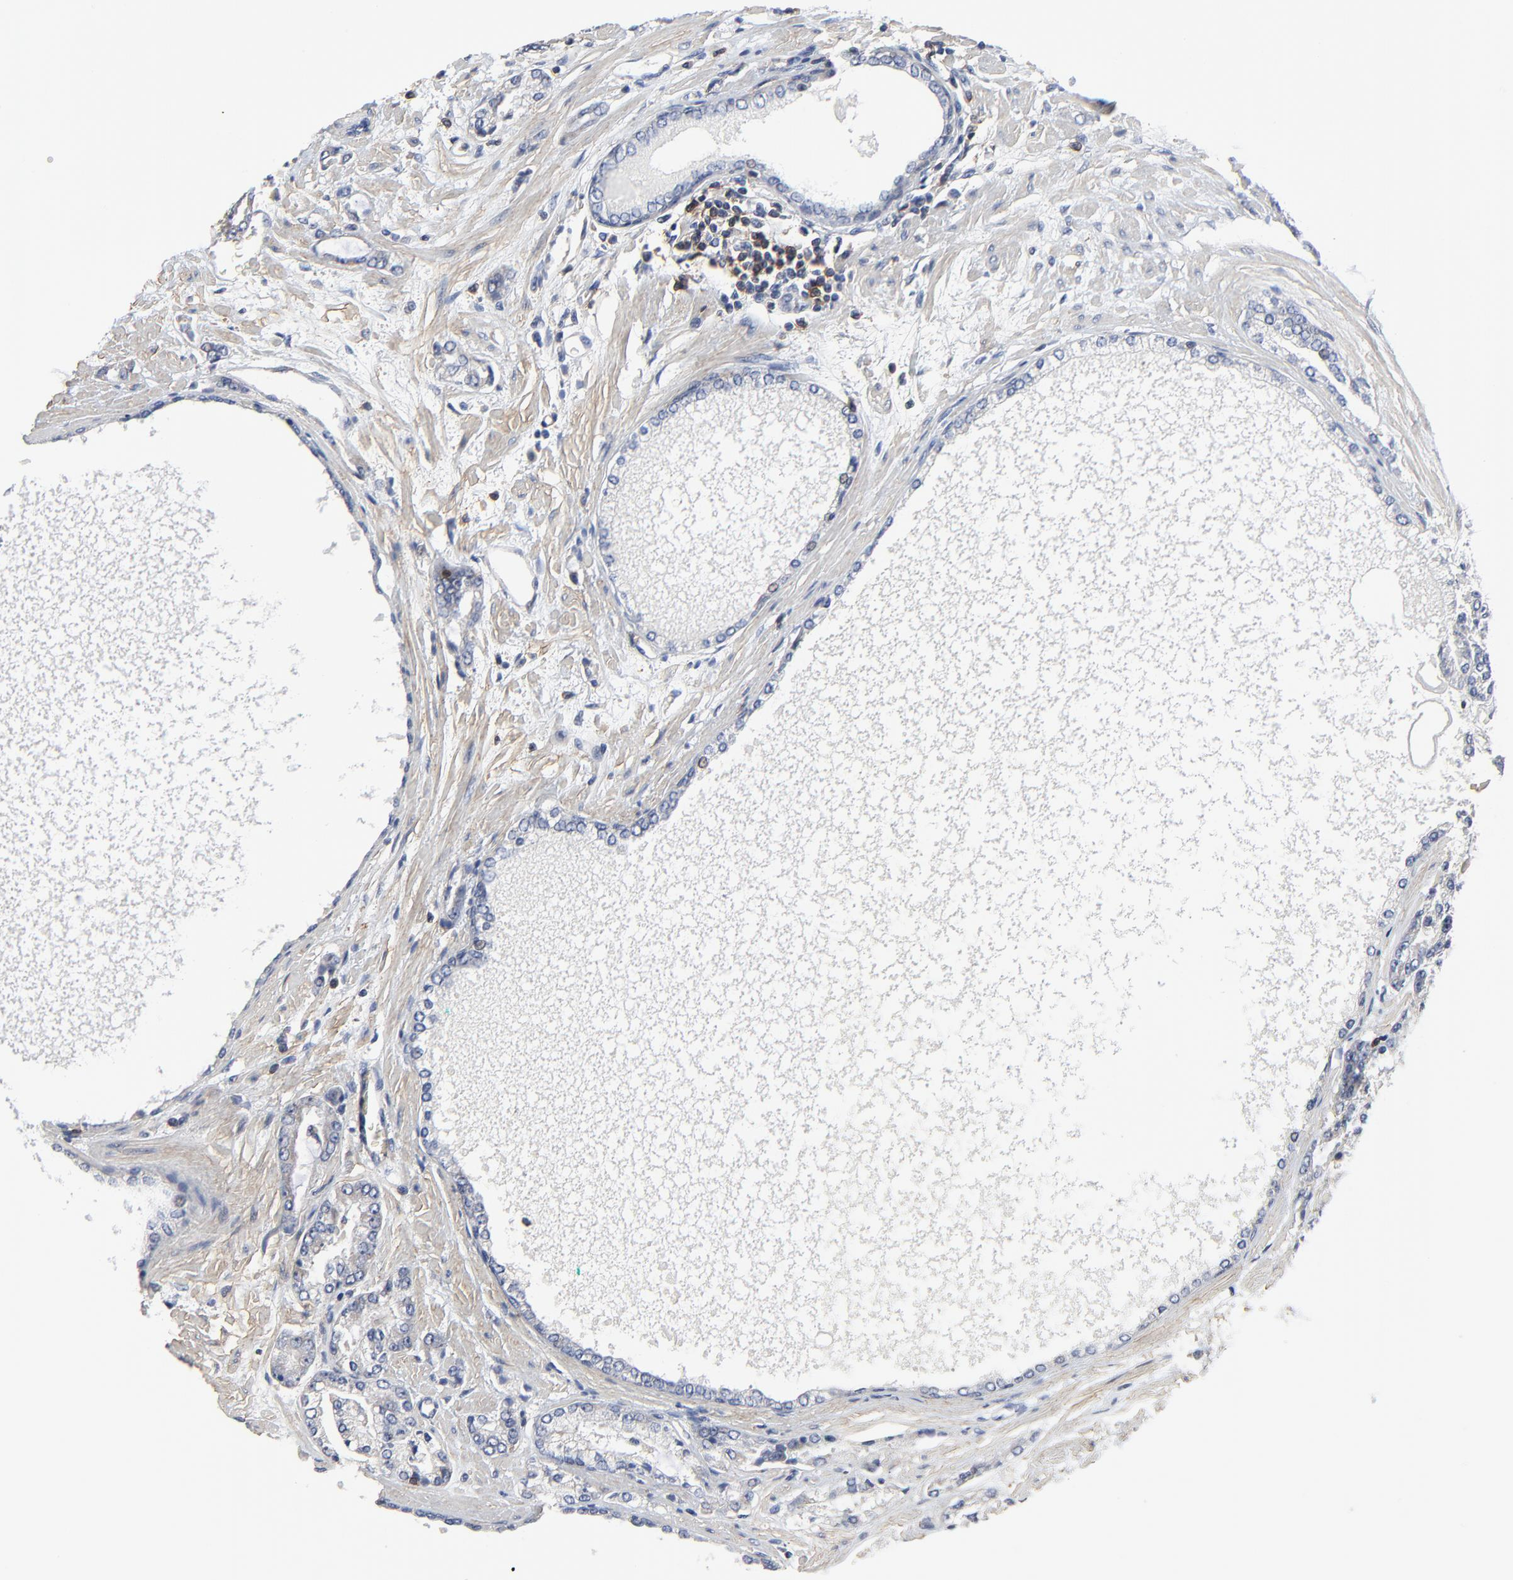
{"staining": {"intensity": "negative", "quantity": "none", "location": "none"}, "tissue": "prostate cancer", "cell_type": "Tumor cells", "image_type": "cancer", "snomed": [{"axis": "morphology", "description": "Adenocarcinoma, High grade"}, {"axis": "topography", "description": "Prostate"}], "caption": "DAB immunohistochemical staining of prostate cancer displays no significant positivity in tumor cells. Nuclei are stained in blue.", "gene": "SKAP1", "patient": {"sex": "male", "age": 71}}